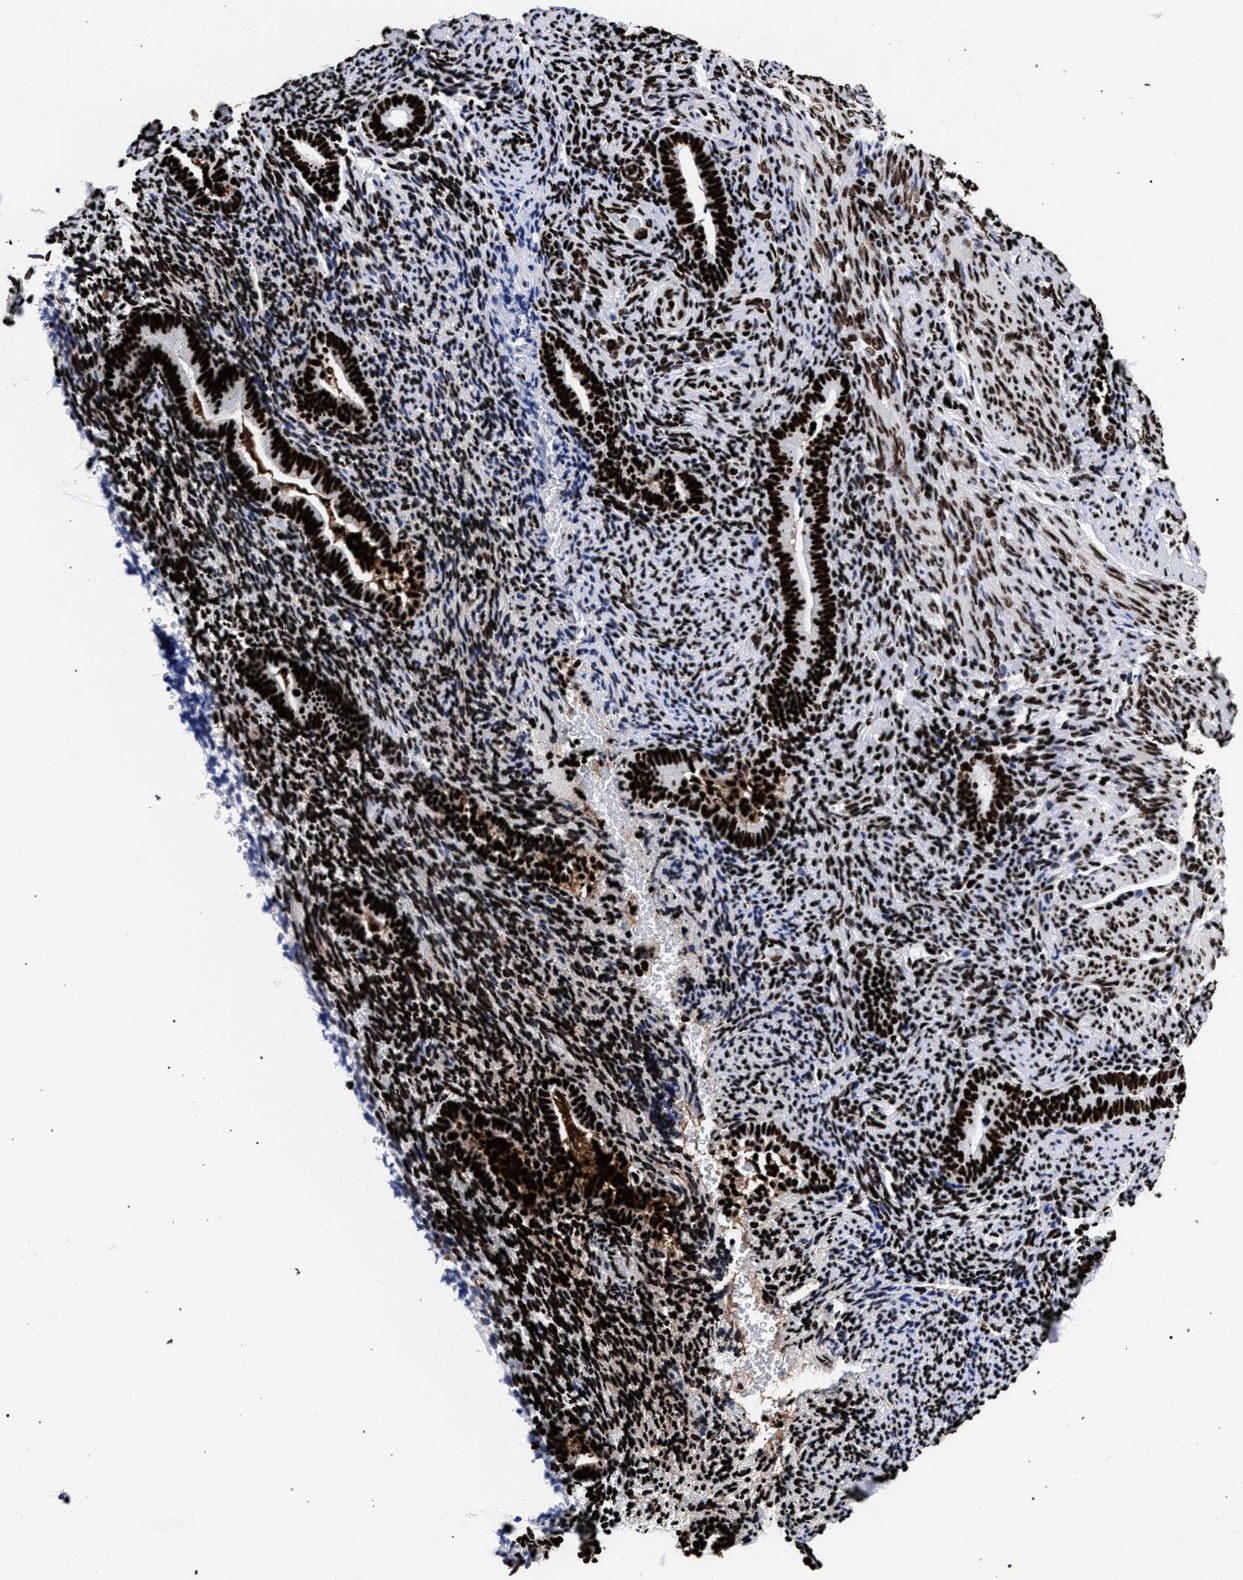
{"staining": {"intensity": "strong", "quantity": "25%-75%", "location": "nuclear"}, "tissue": "endometrium", "cell_type": "Cells in endometrial stroma", "image_type": "normal", "snomed": [{"axis": "morphology", "description": "Normal tissue, NOS"}, {"axis": "topography", "description": "Endometrium"}], "caption": "This photomicrograph reveals immunohistochemistry (IHC) staining of benign endometrium, with high strong nuclear positivity in approximately 25%-75% of cells in endometrial stroma.", "gene": "HNRNPA1", "patient": {"sex": "female", "age": 51}}